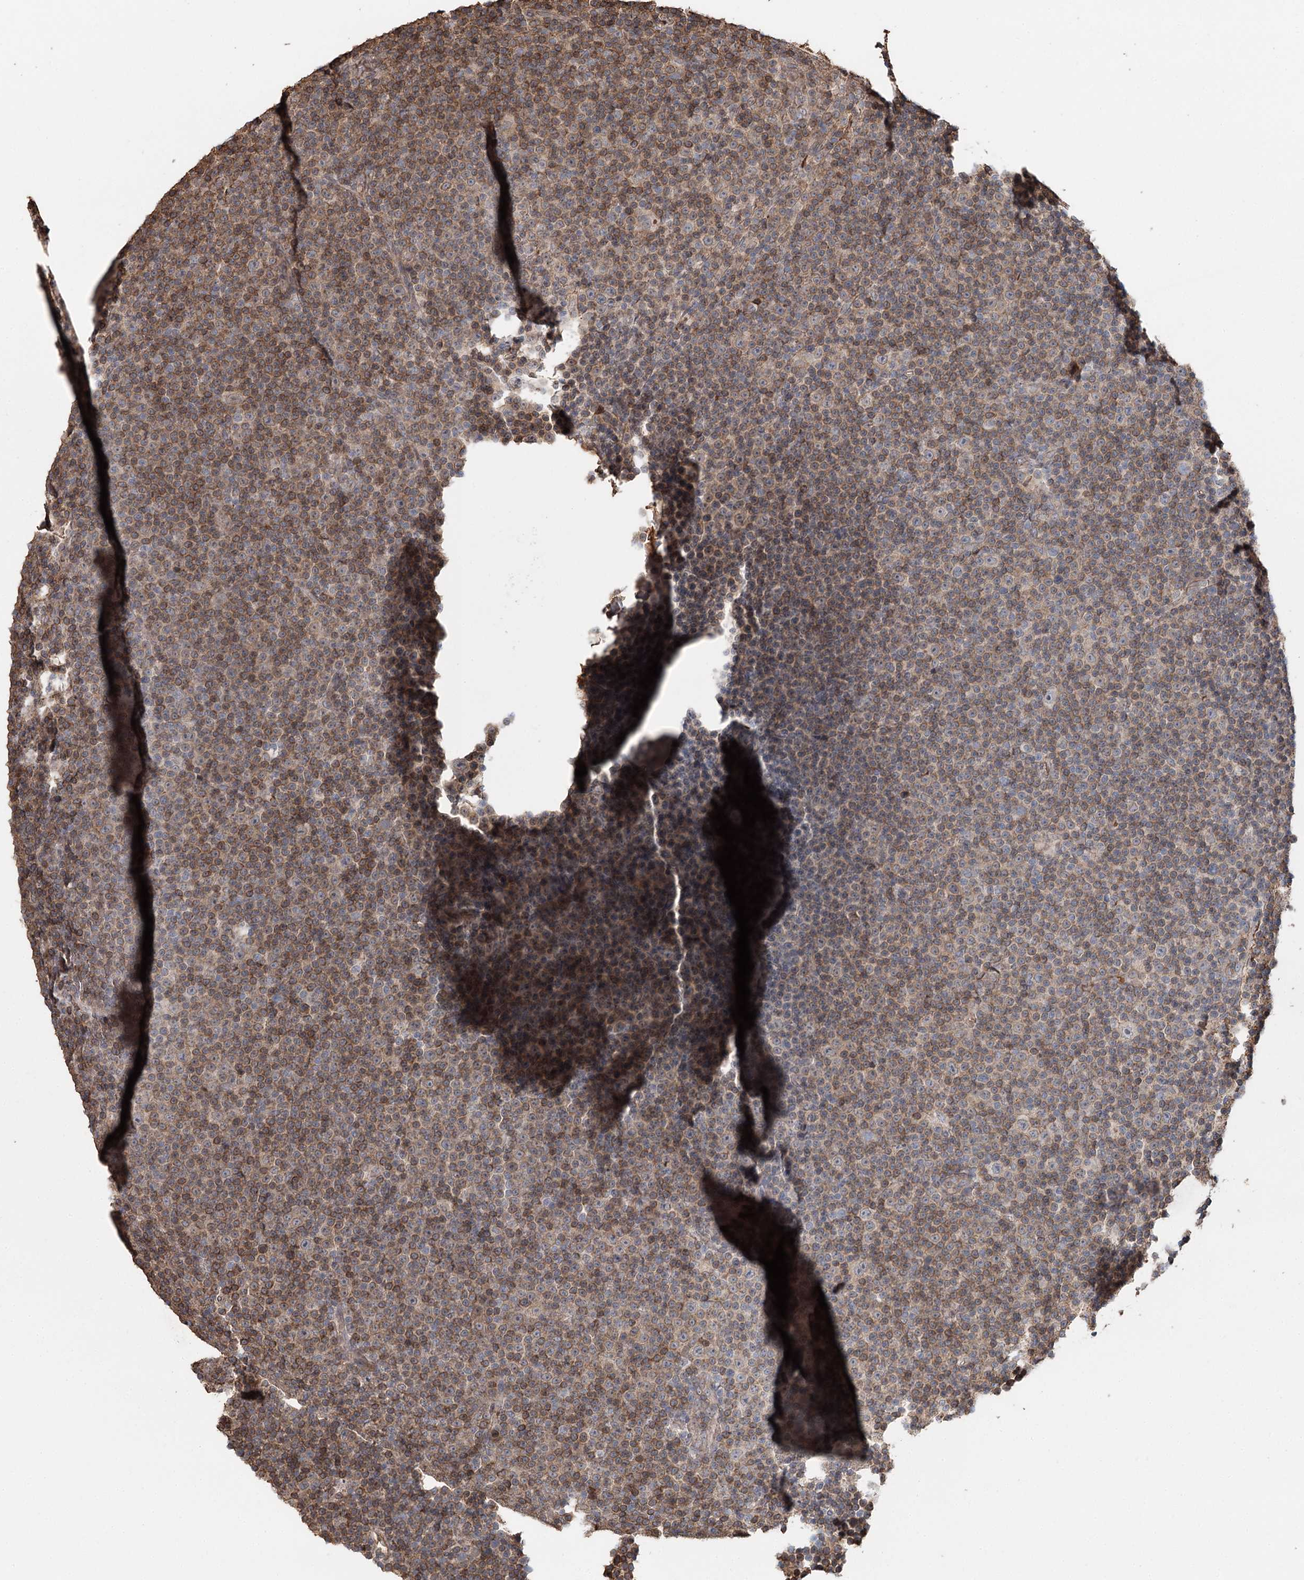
{"staining": {"intensity": "moderate", "quantity": "25%-75%", "location": "cytoplasmic/membranous,nuclear"}, "tissue": "lymphoma", "cell_type": "Tumor cells", "image_type": "cancer", "snomed": [{"axis": "morphology", "description": "Malignant lymphoma, non-Hodgkin's type, Low grade"}, {"axis": "topography", "description": "Lymph node"}], "caption": "Approximately 25%-75% of tumor cells in human low-grade malignant lymphoma, non-Hodgkin's type display moderate cytoplasmic/membranous and nuclear protein staining as visualized by brown immunohistochemical staining.", "gene": "SYVN1", "patient": {"sex": "female", "age": 67}}